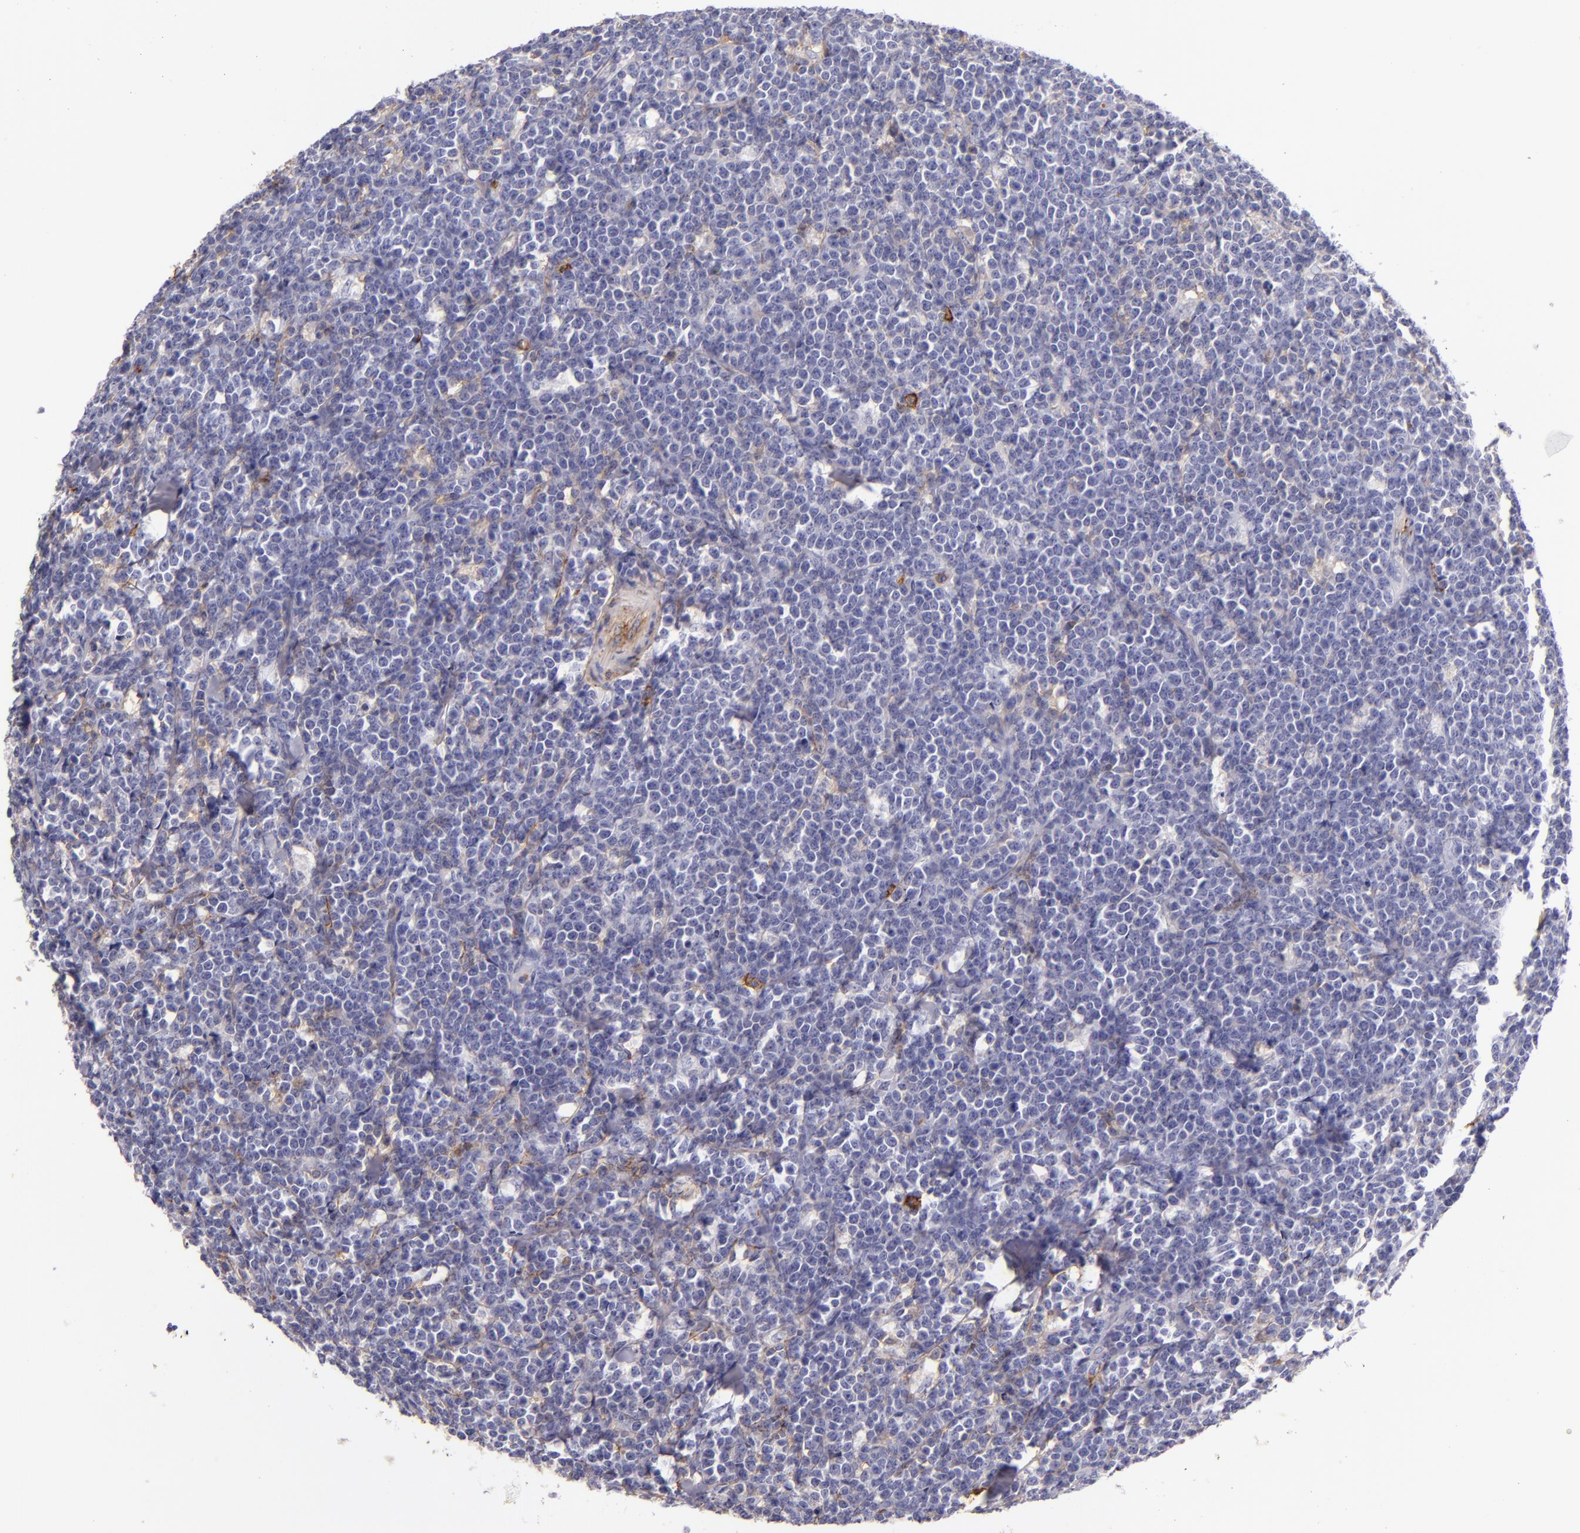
{"staining": {"intensity": "negative", "quantity": "none", "location": "none"}, "tissue": "lymphoma", "cell_type": "Tumor cells", "image_type": "cancer", "snomed": [{"axis": "morphology", "description": "Malignant lymphoma, non-Hodgkin's type, High grade"}, {"axis": "topography", "description": "Small intestine"}, {"axis": "topography", "description": "Colon"}], "caption": "This photomicrograph is of lymphoma stained with immunohistochemistry to label a protein in brown with the nuclei are counter-stained blue. There is no positivity in tumor cells. (DAB immunohistochemistry, high magnification).", "gene": "CD9", "patient": {"sex": "male", "age": 8}}